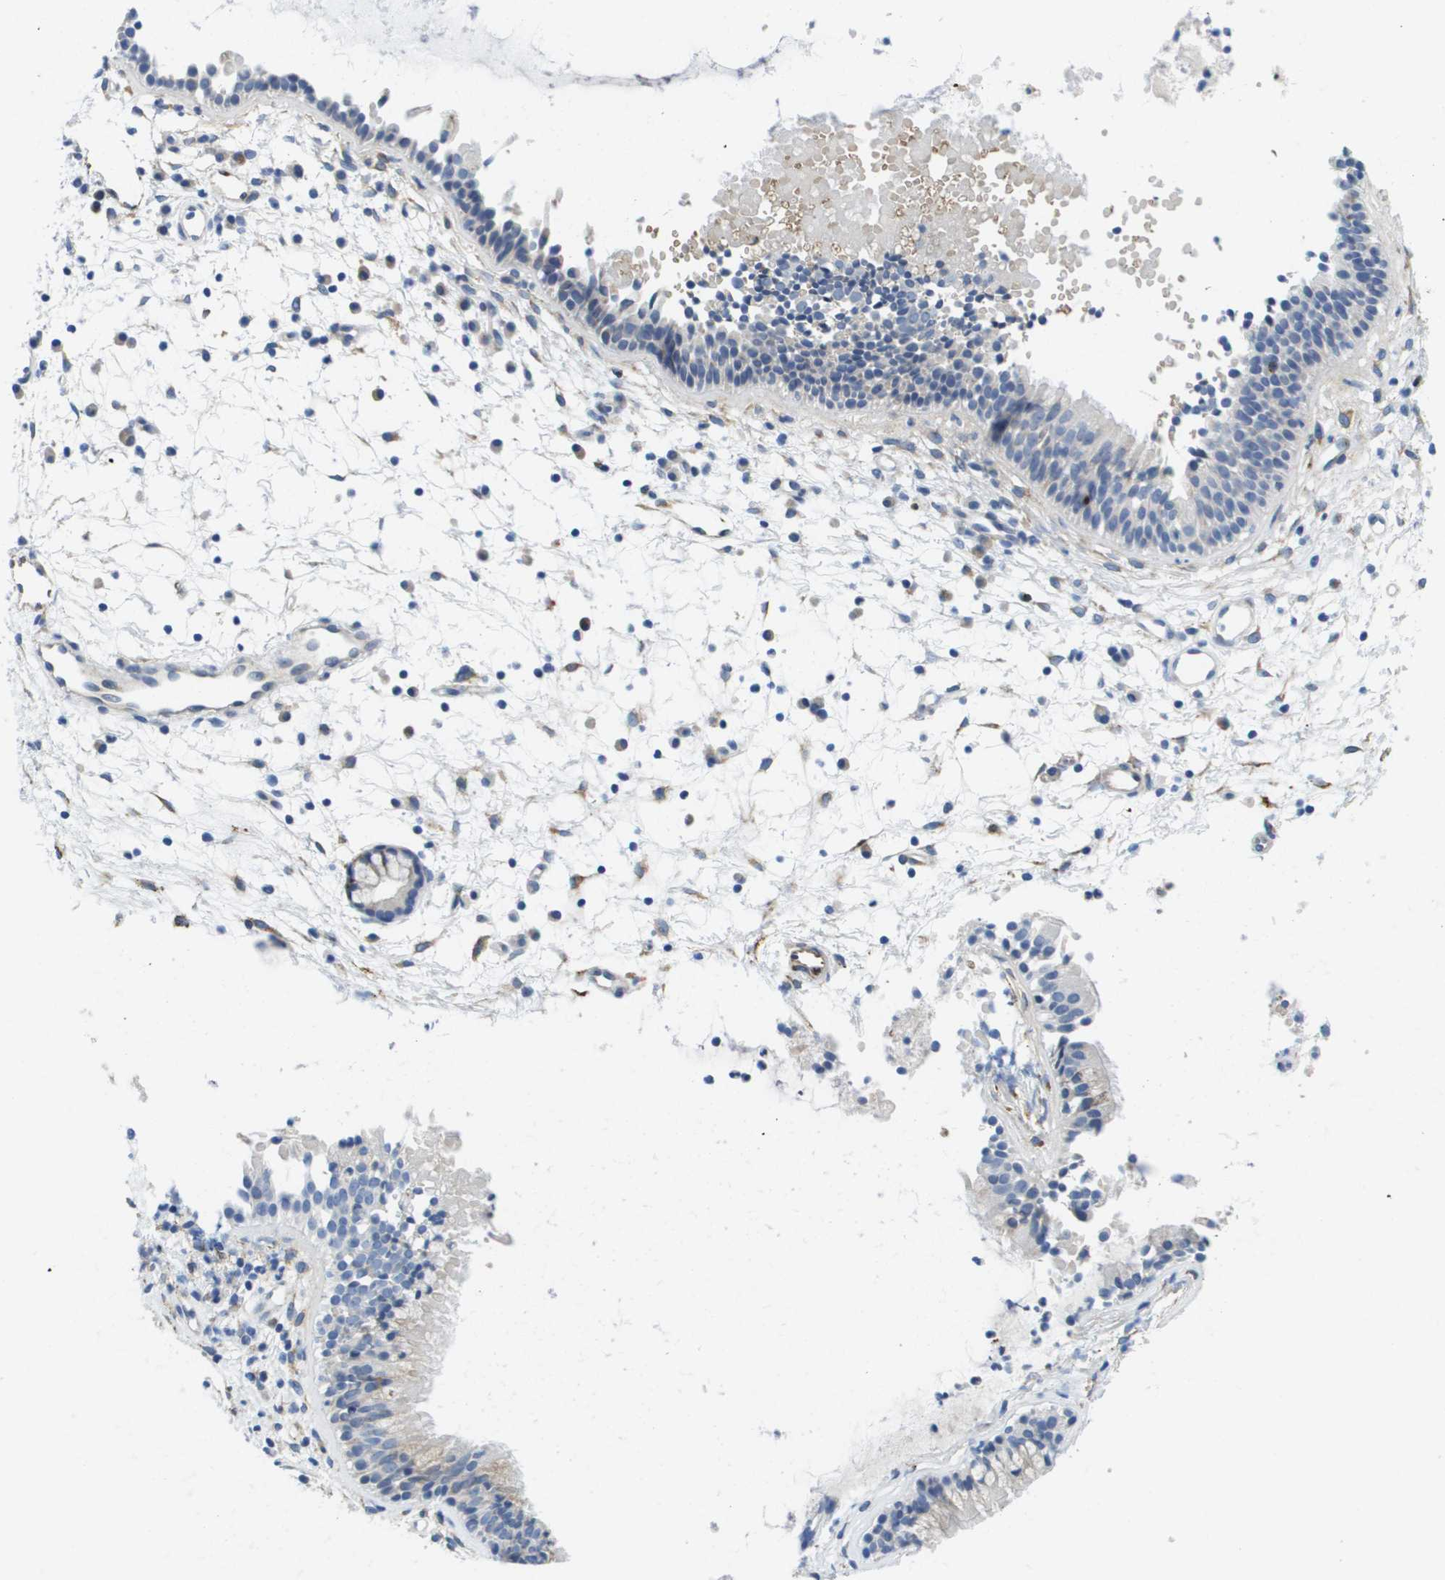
{"staining": {"intensity": "negative", "quantity": "none", "location": "none"}, "tissue": "nasopharynx", "cell_type": "Respiratory epithelial cells", "image_type": "normal", "snomed": [{"axis": "morphology", "description": "Normal tissue, NOS"}, {"axis": "topography", "description": "Nasopharynx"}], "caption": "This is an immunohistochemistry image of benign human nasopharynx. There is no expression in respiratory epithelial cells.", "gene": "ST3GAL2", "patient": {"sex": "male", "age": 21}}